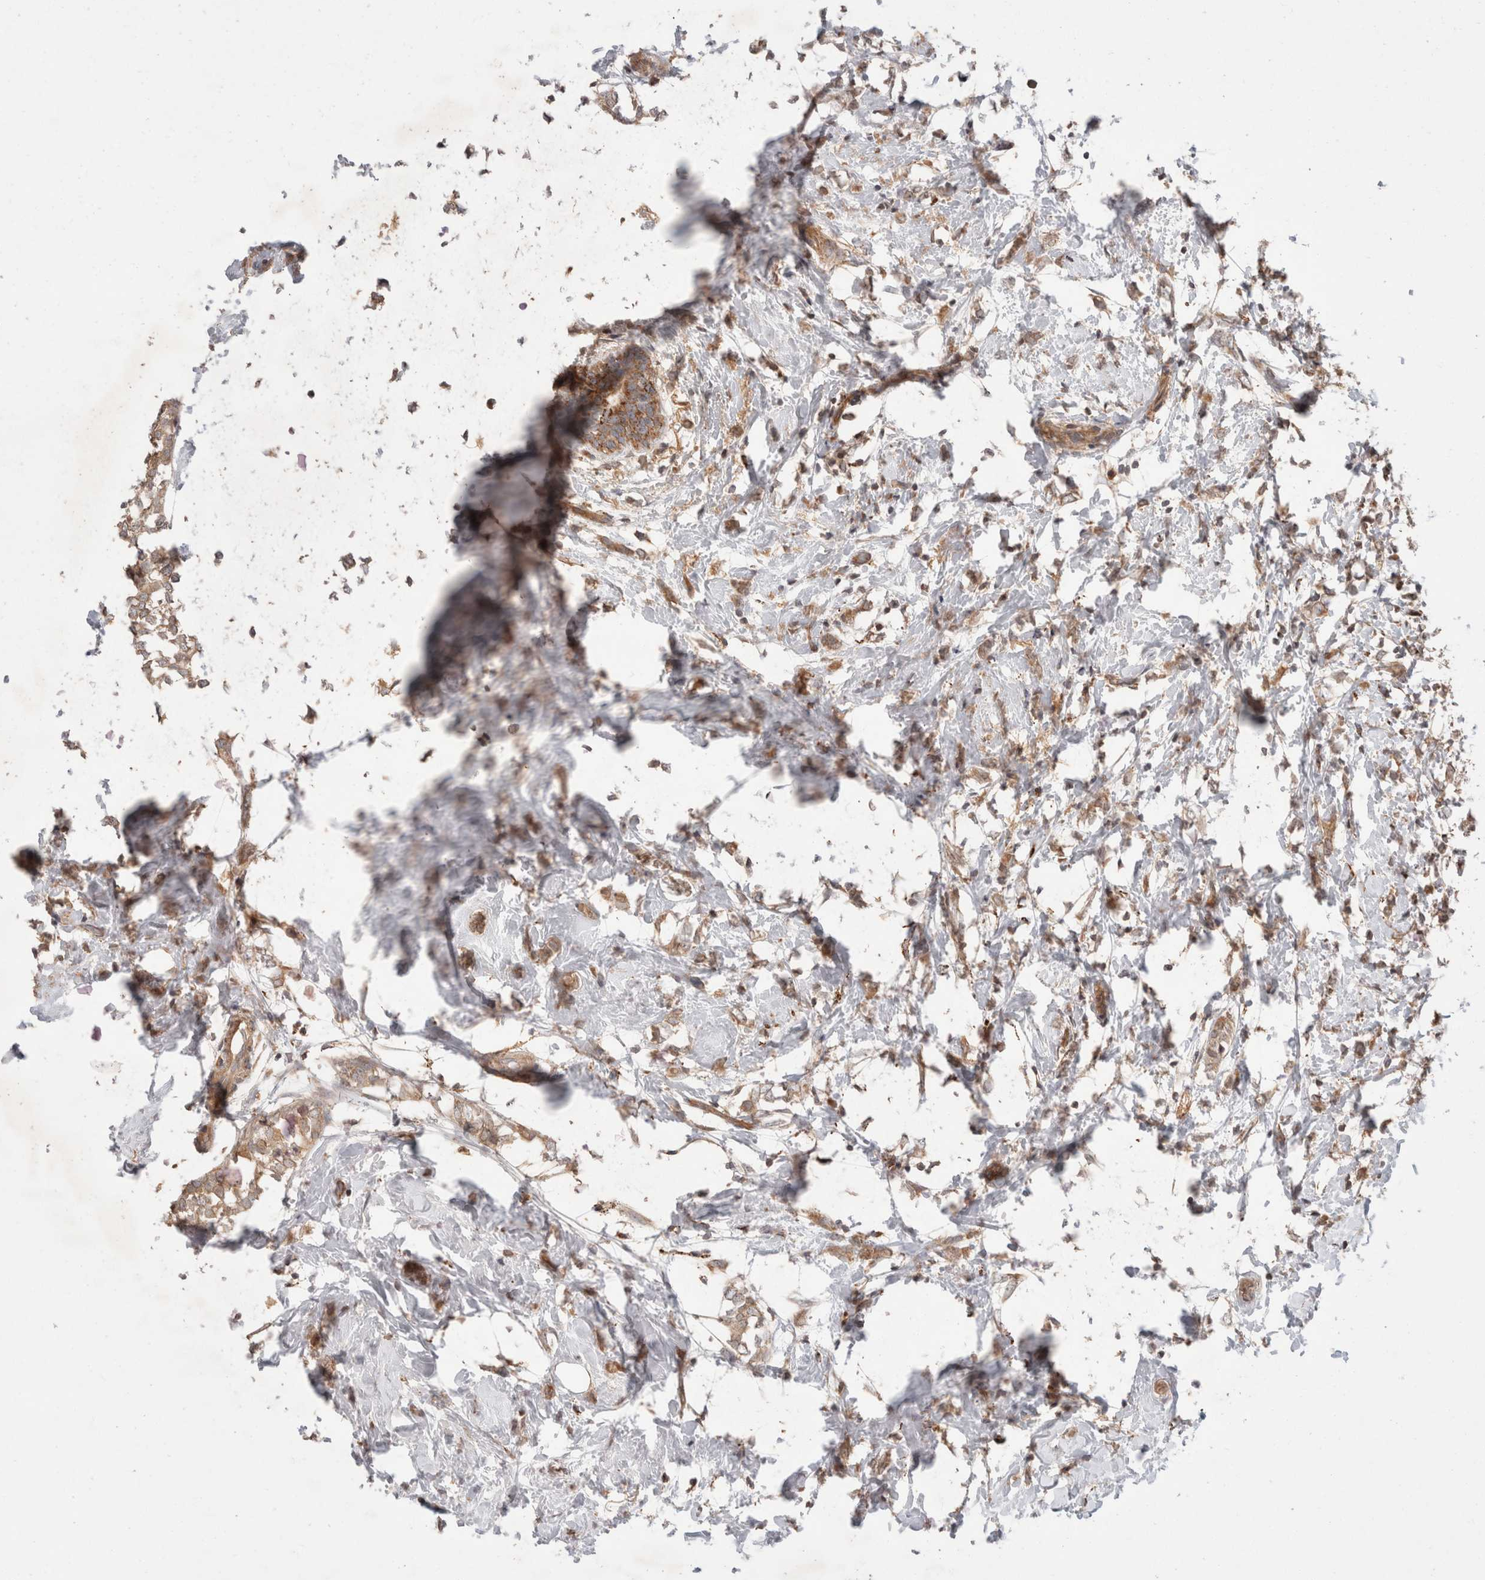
{"staining": {"intensity": "moderate", "quantity": ">75%", "location": "cytoplasmic/membranous"}, "tissue": "breast cancer", "cell_type": "Tumor cells", "image_type": "cancer", "snomed": [{"axis": "morphology", "description": "Normal tissue, NOS"}, {"axis": "morphology", "description": "Lobular carcinoma"}, {"axis": "topography", "description": "Breast"}], "caption": "Immunohistochemistry (IHC) of human lobular carcinoma (breast) exhibits medium levels of moderate cytoplasmic/membranous staining in about >75% of tumor cells. (Brightfield microscopy of DAB IHC at high magnification).", "gene": "HROB", "patient": {"sex": "female", "age": 47}}